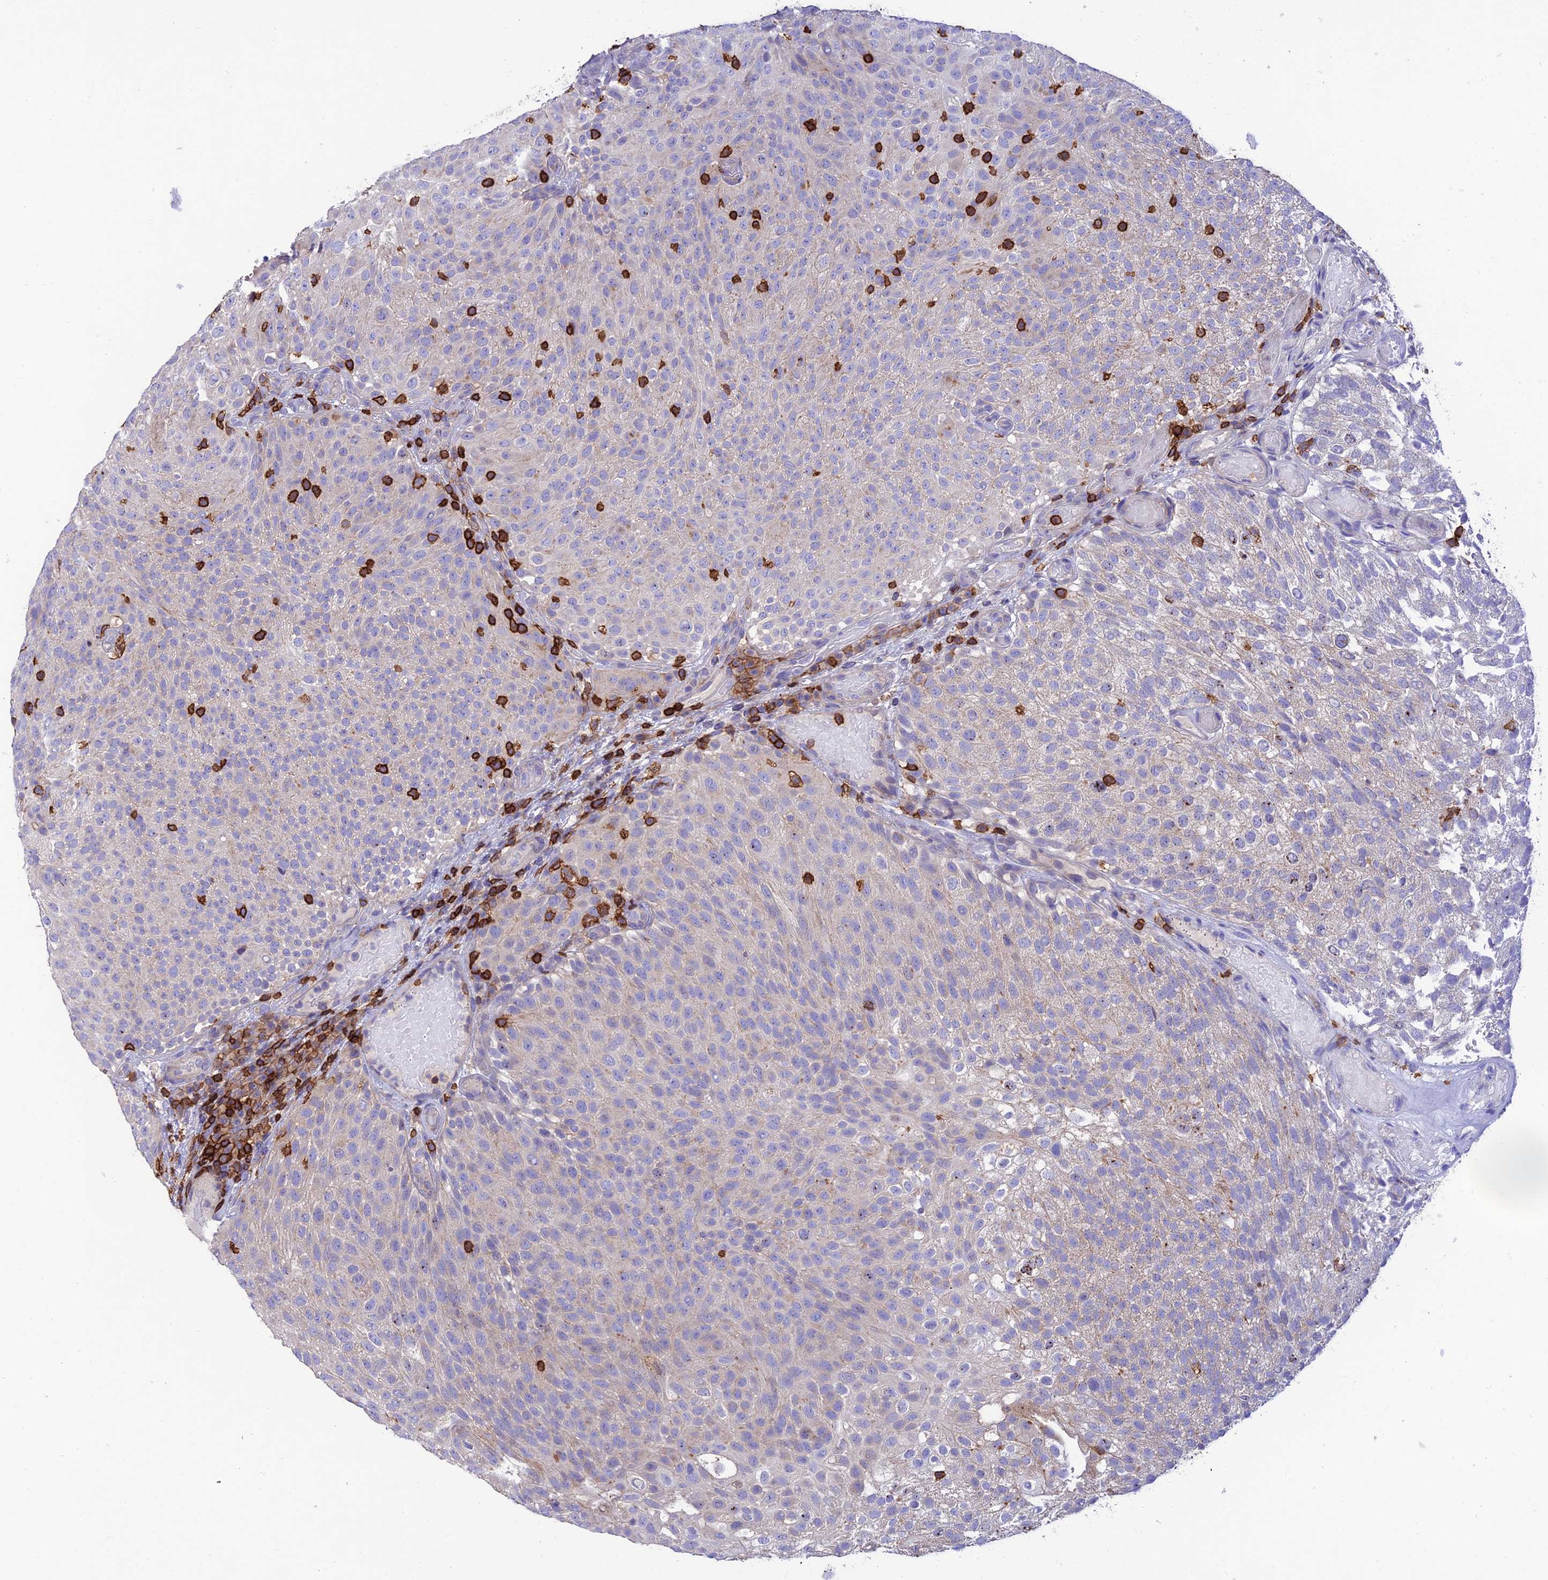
{"staining": {"intensity": "negative", "quantity": "none", "location": "none"}, "tissue": "urothelial cancer", "cell_type": "Tumor cells", "image_type": "cancer", "snomed": [{"axis": "morphology", "description": "Urothelial carcinoma, Low grade"}, {"axis": "topography", "description": "Urinary bladder"}], "caption": "DAB immunohistochemical staining of human urothelial cancer reveals no significant expression in tumor cells.", "gene": "PTPRCAP", "patient": {"sex": "male", "age": 78}}